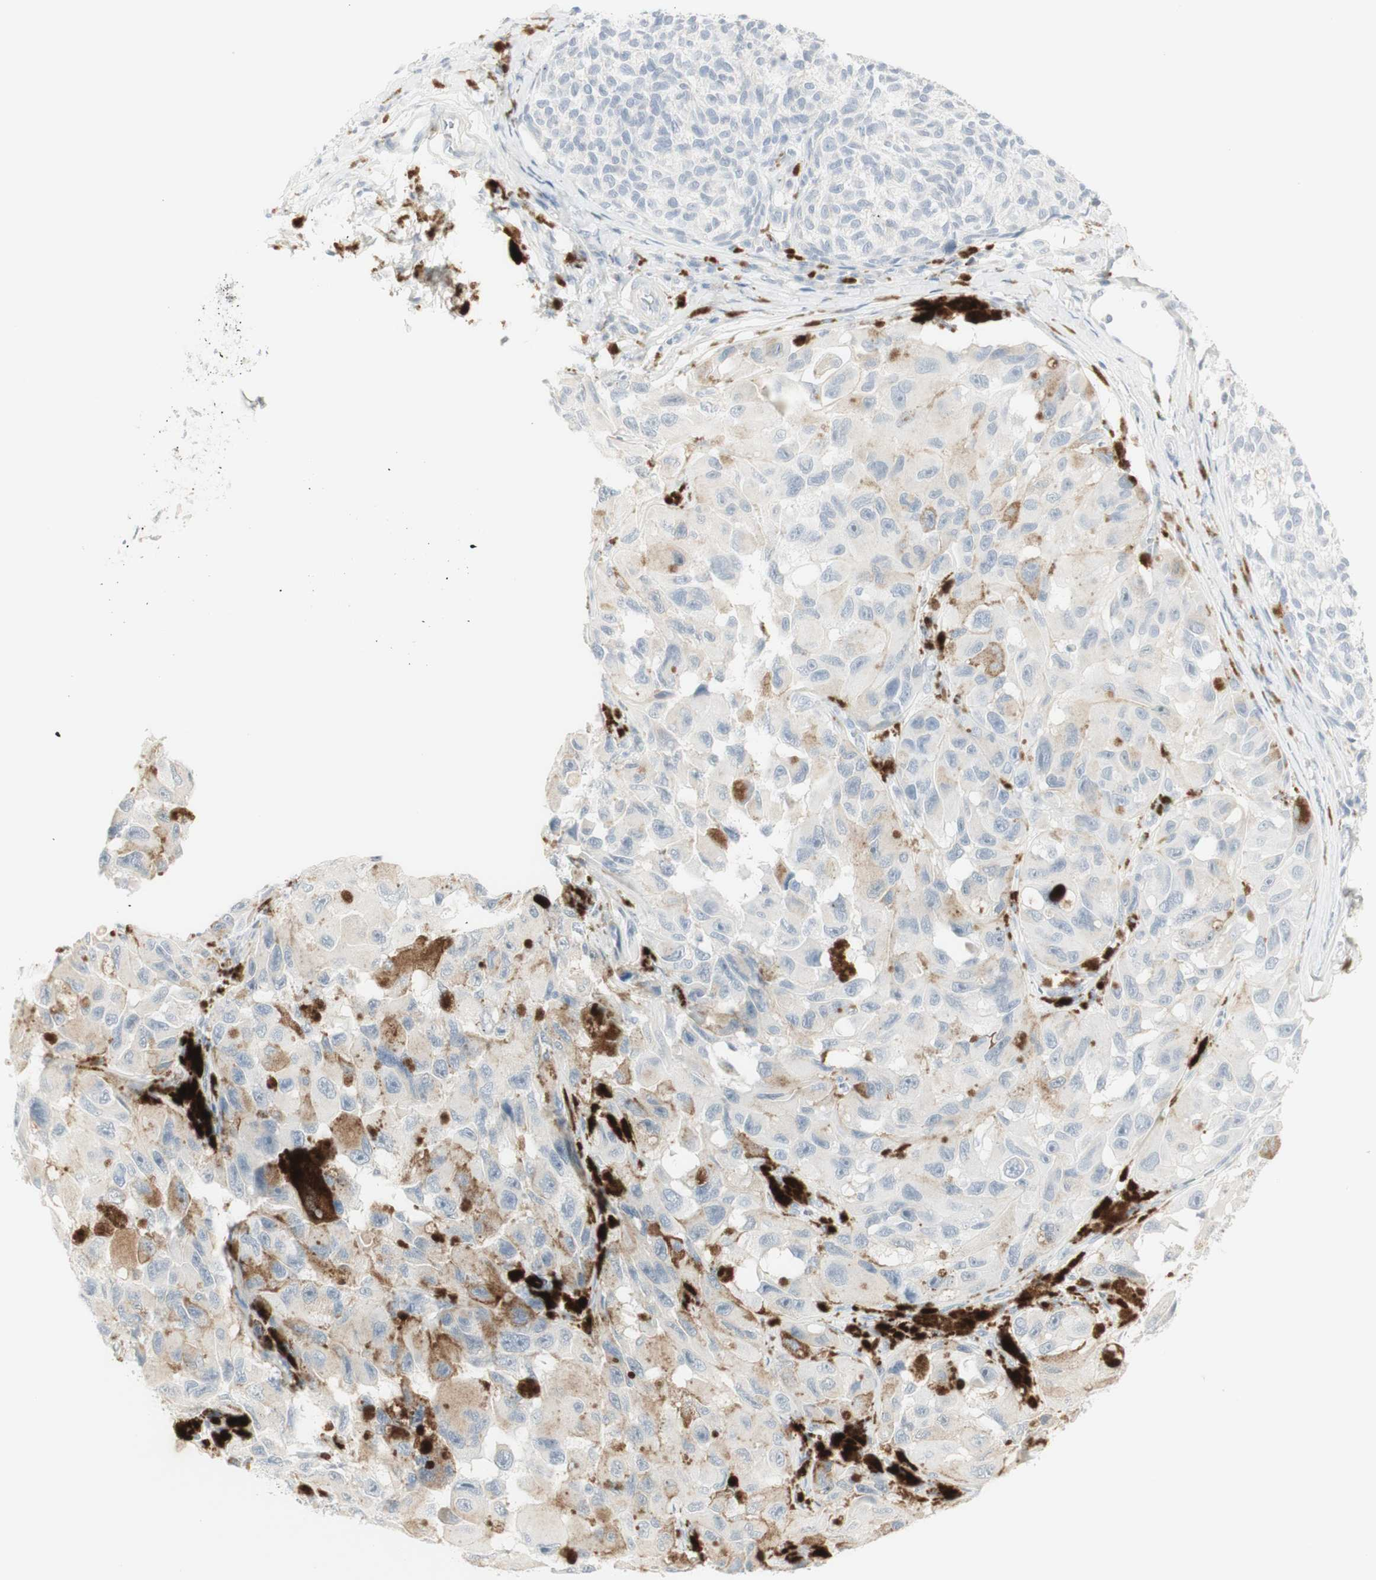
{"staining": {"intensity": "negative", "quantity": "none", "location": "none"}, "tissue": "melanoma", "cell_type": "Tumor cells", "image_type": "cancer", "snomed": [{"axis": "morphology", "description": "Malignant melanoma, NOS"}, {"axis": "topography", "description": "Skin"}], "caption": "Immunohistochemical staining of melanoma reveals no significant positivity in tumor cells. (Brightfield microscopy of DAB IHC at high magnification).", "gene": "MDK", "patient": {"sex": "female", "age": 73}}